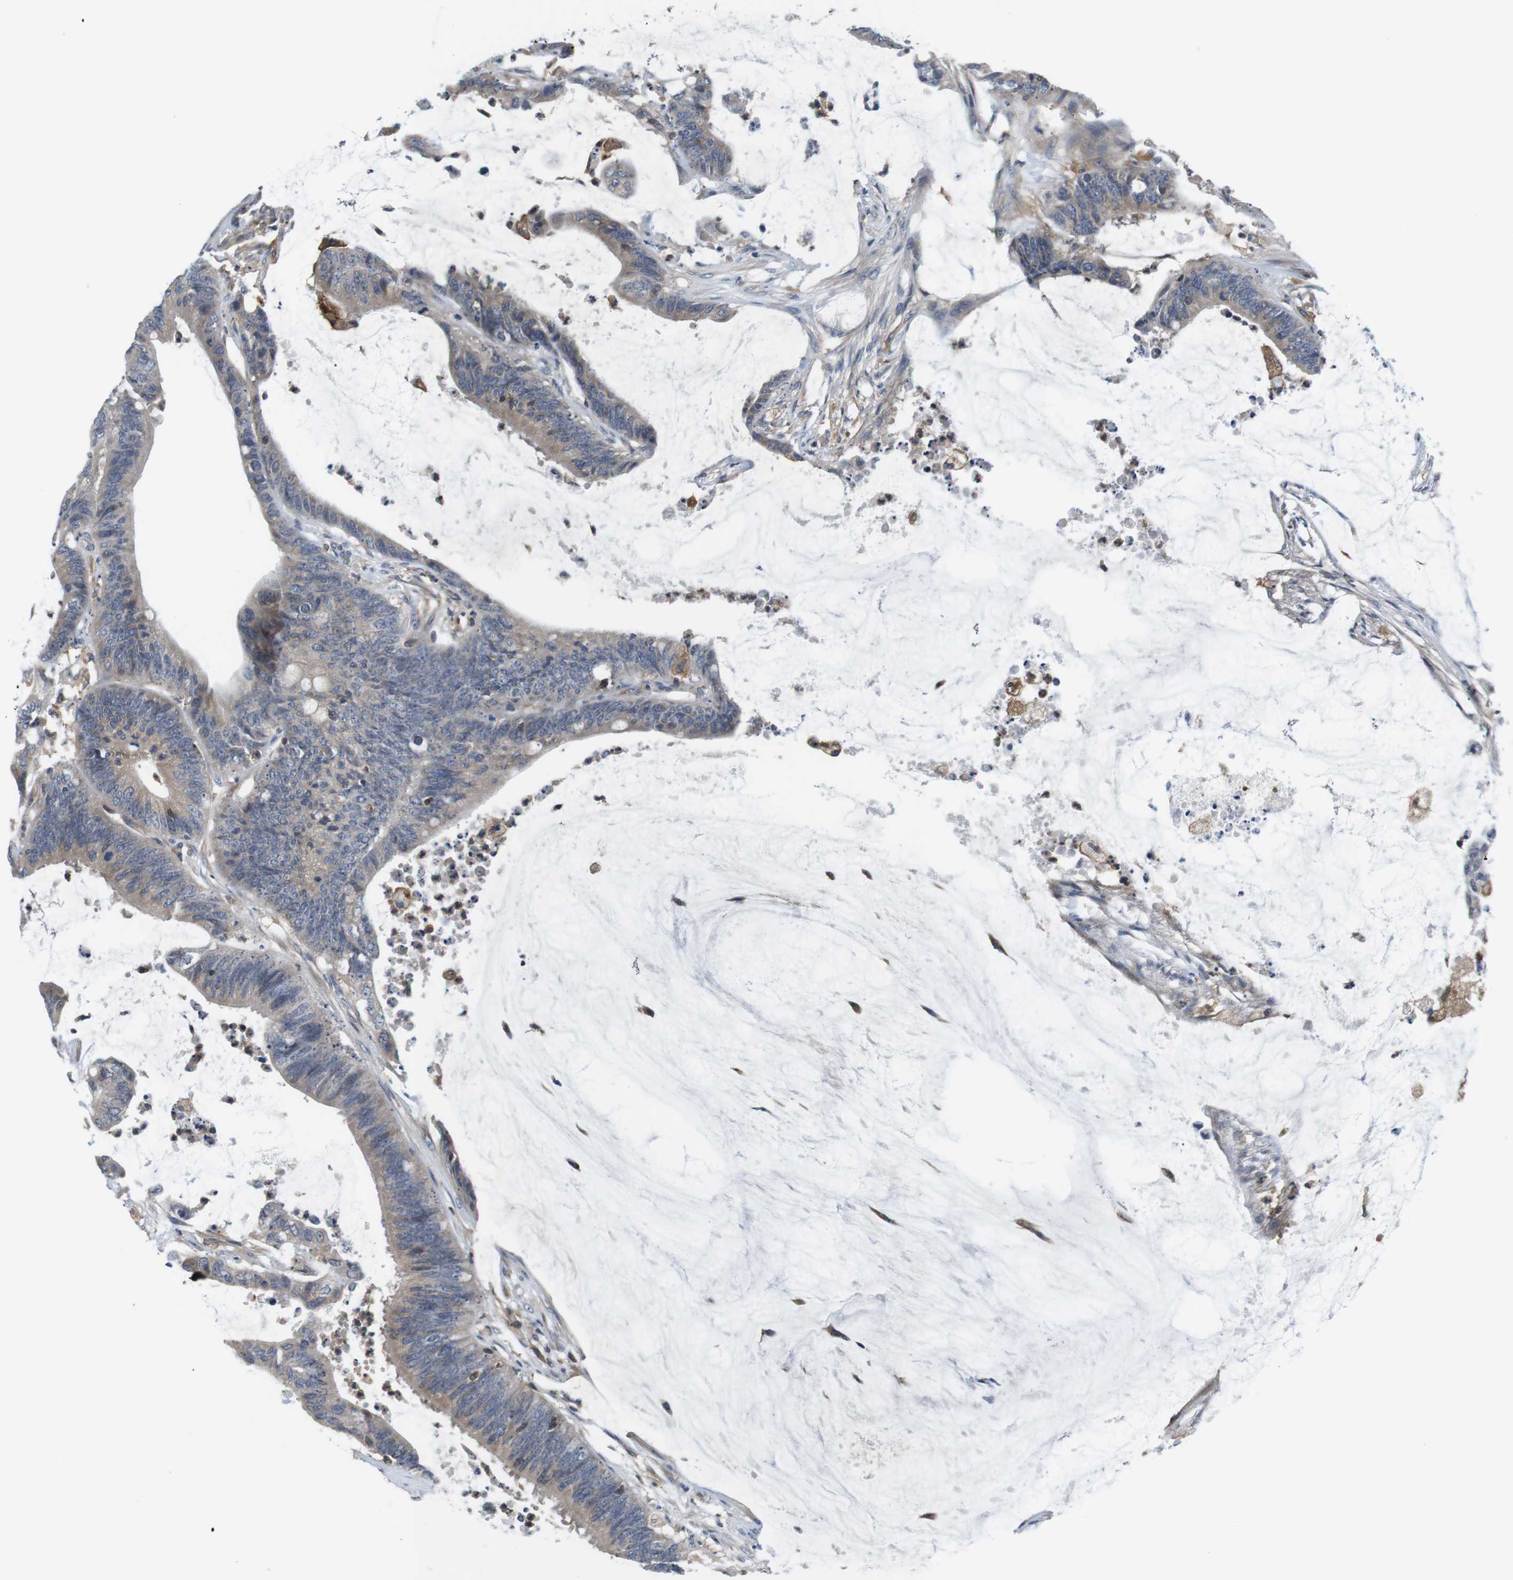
{"staining": {"intensity": "weak", "quantity": ">75%", "location": "cytoplasmic/membranous"}, "tissue": "colorectal cancer", "cell_type": "Tumor cells", "image_type": "cancer", "snomed": [{"axis": "morphology", "description": "Adenocarcinoma, NOS"}, {"axis": "topography", "description": "Rectum"}], "caption": "A histopathology image of human adenocarcinoma (colorectal) stained for a protein shows weak cytoplasmic/membranous brown staining in tumor cells. Nuclei are stained in blue.", "gene": "HERPUD2", "patient": {"sex": "female", "age": 66}}